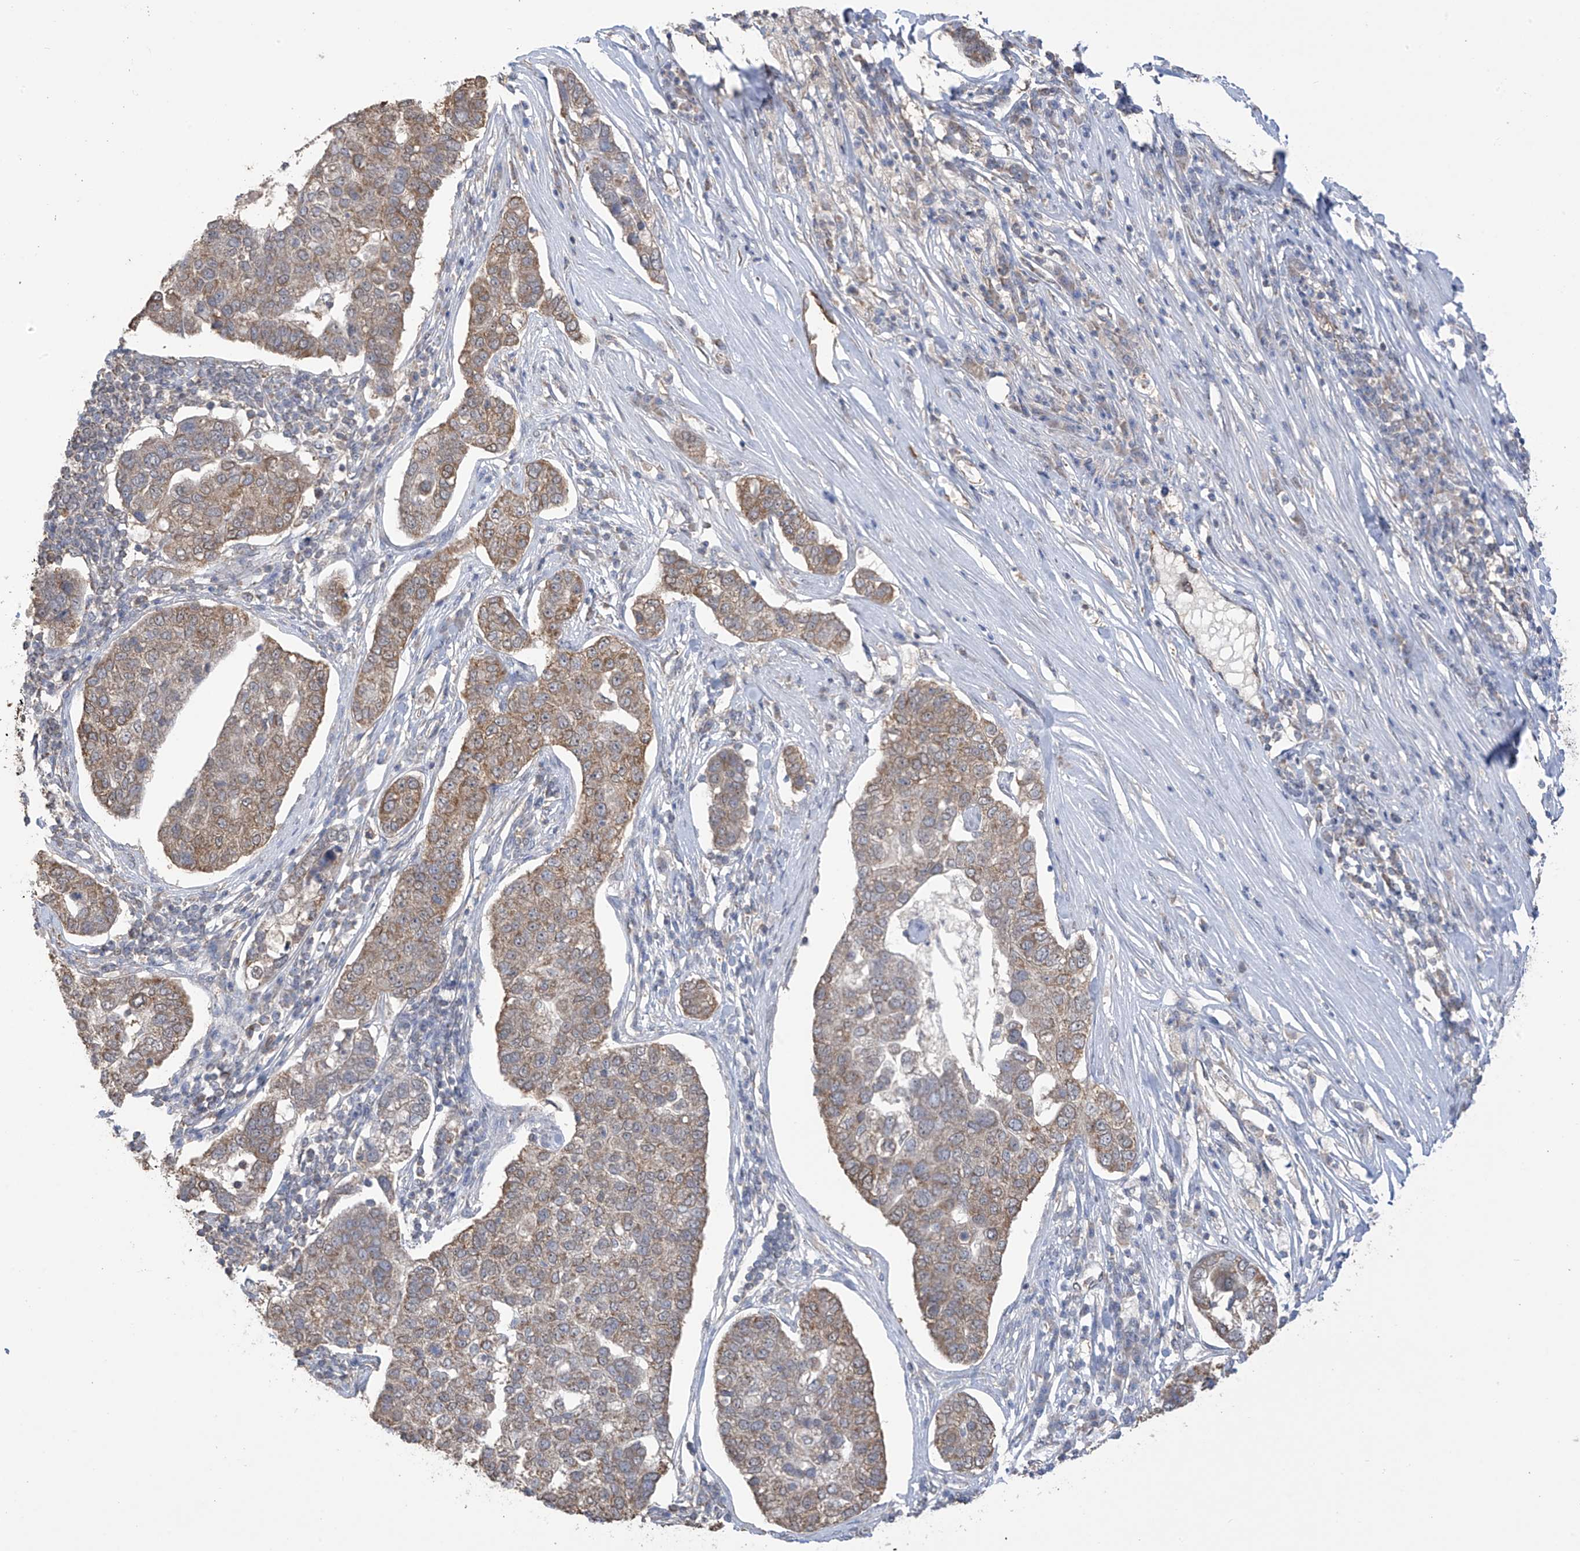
{"staining": {"intensity": "moderate", "quantity": "25%-75%", "location": "cytoplasmic/membranous"}, "tissue": "pancreatic cancer", "cell_type": "Tumor cells", "image_type": "cancer", "snomed": [{"axis": "morphology", "description": "Adenocarcinoma, NOS"}, {"axis": "topography", "description": "Pancreas"}], "caption": "Protein staining by immunohistochemistry shows moderate cytoplasmic/membranous expression in approximately 25%-75% of tumor cells in pancreatic cancer.", "gene": "KIAA1522", "patient": {"sex": "female", "age": 61}}